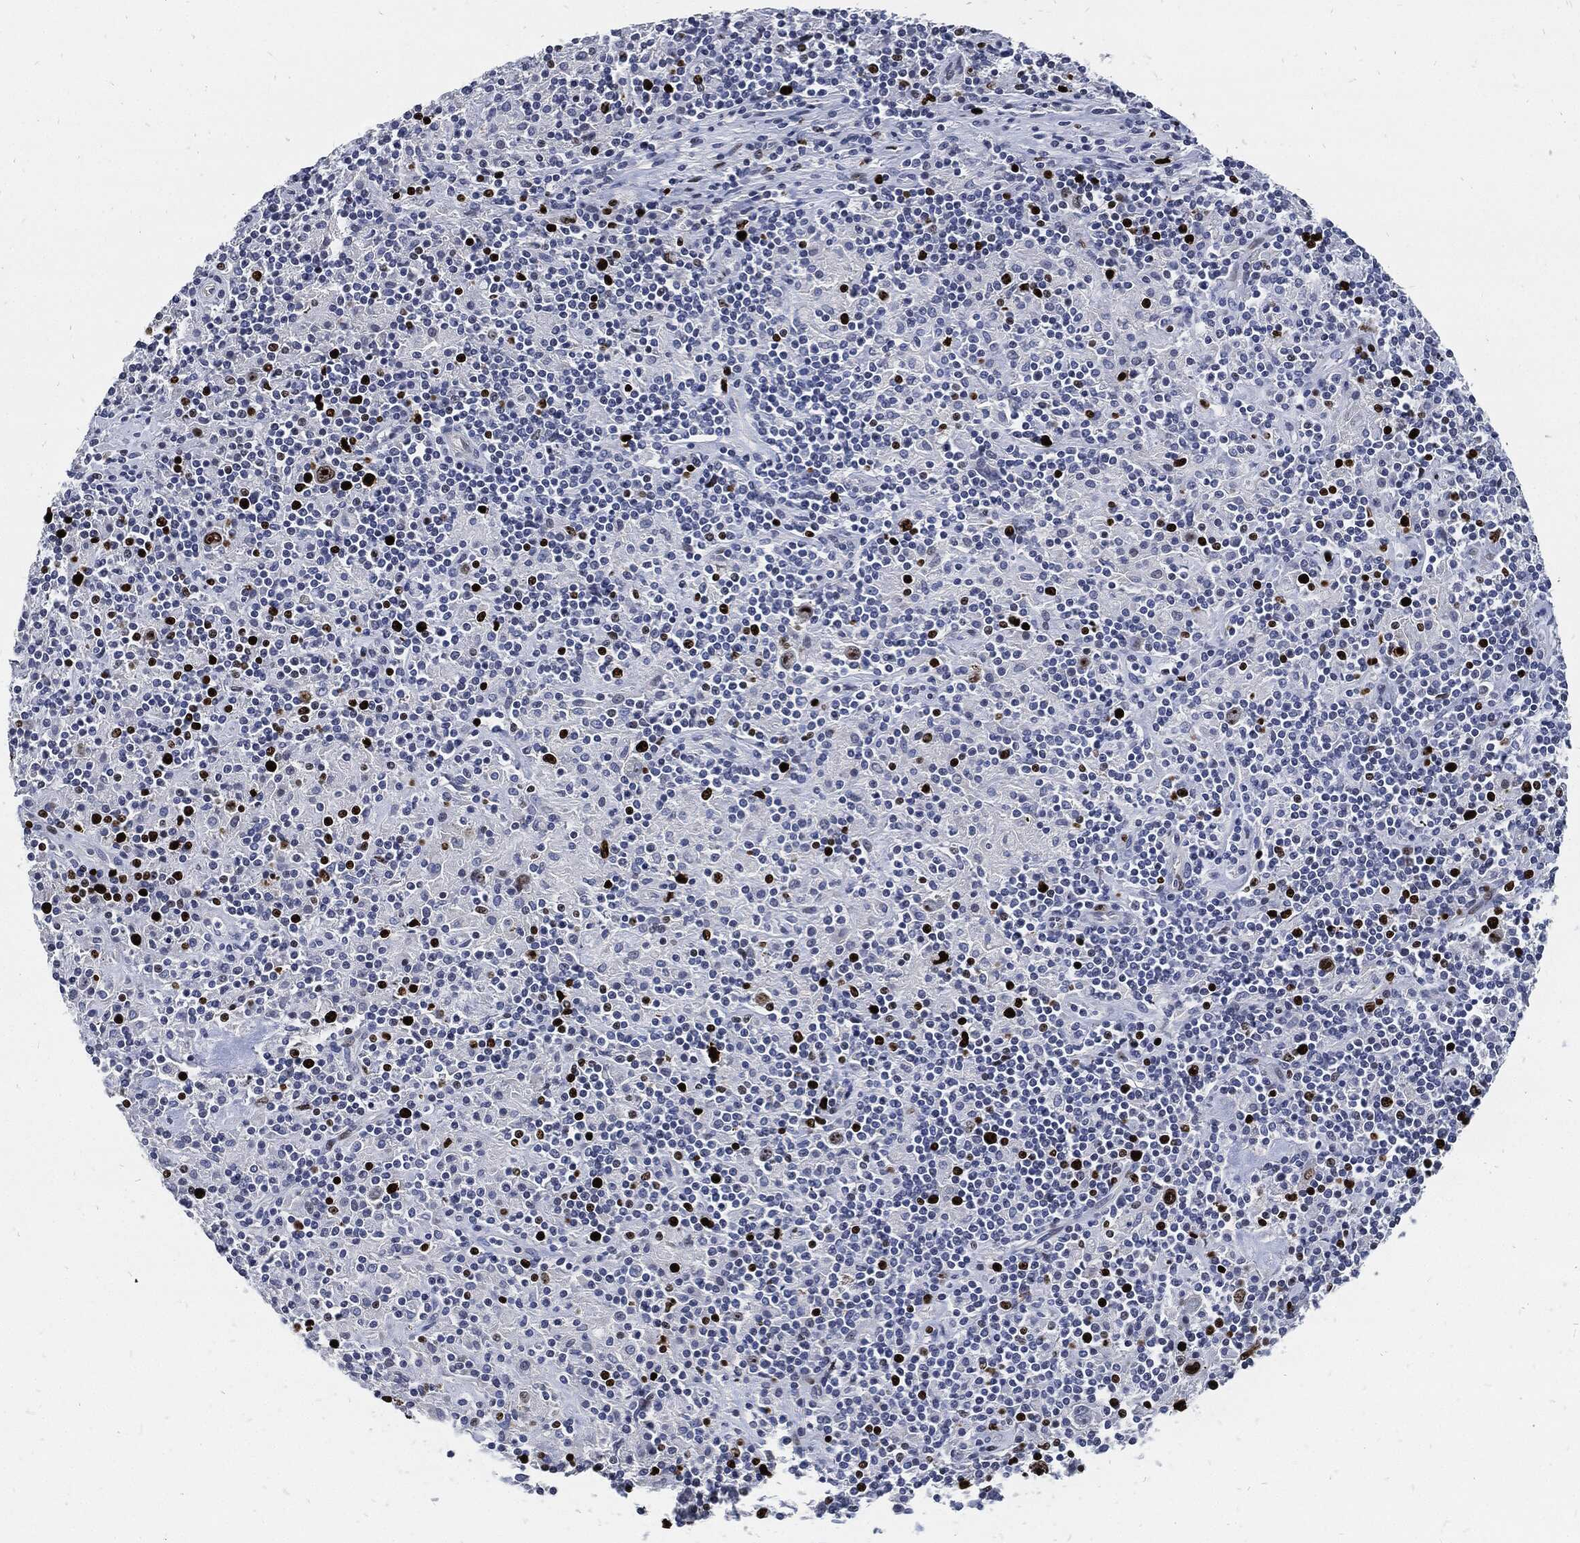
{"staining": {"intensity": "strong", "quantity": ">75%", "location": "nuclear"}, "tissue": "lymphoma", "cell_type": "Tumor cells", "image_type": "cancer", "snomed": [{"axis": "morphology", "description": "Hodgkin's disease, NOS"}, {"axis": "topography", "description": "Lymph node"}], "caption": "Approximately >75% of tumor cells in lymphoma reveal strong nuclear protein positivity as visualized by brown immunohistochemical staining.", "gene": "MKI67", "patient": {"sex": "male", "age": 70}}